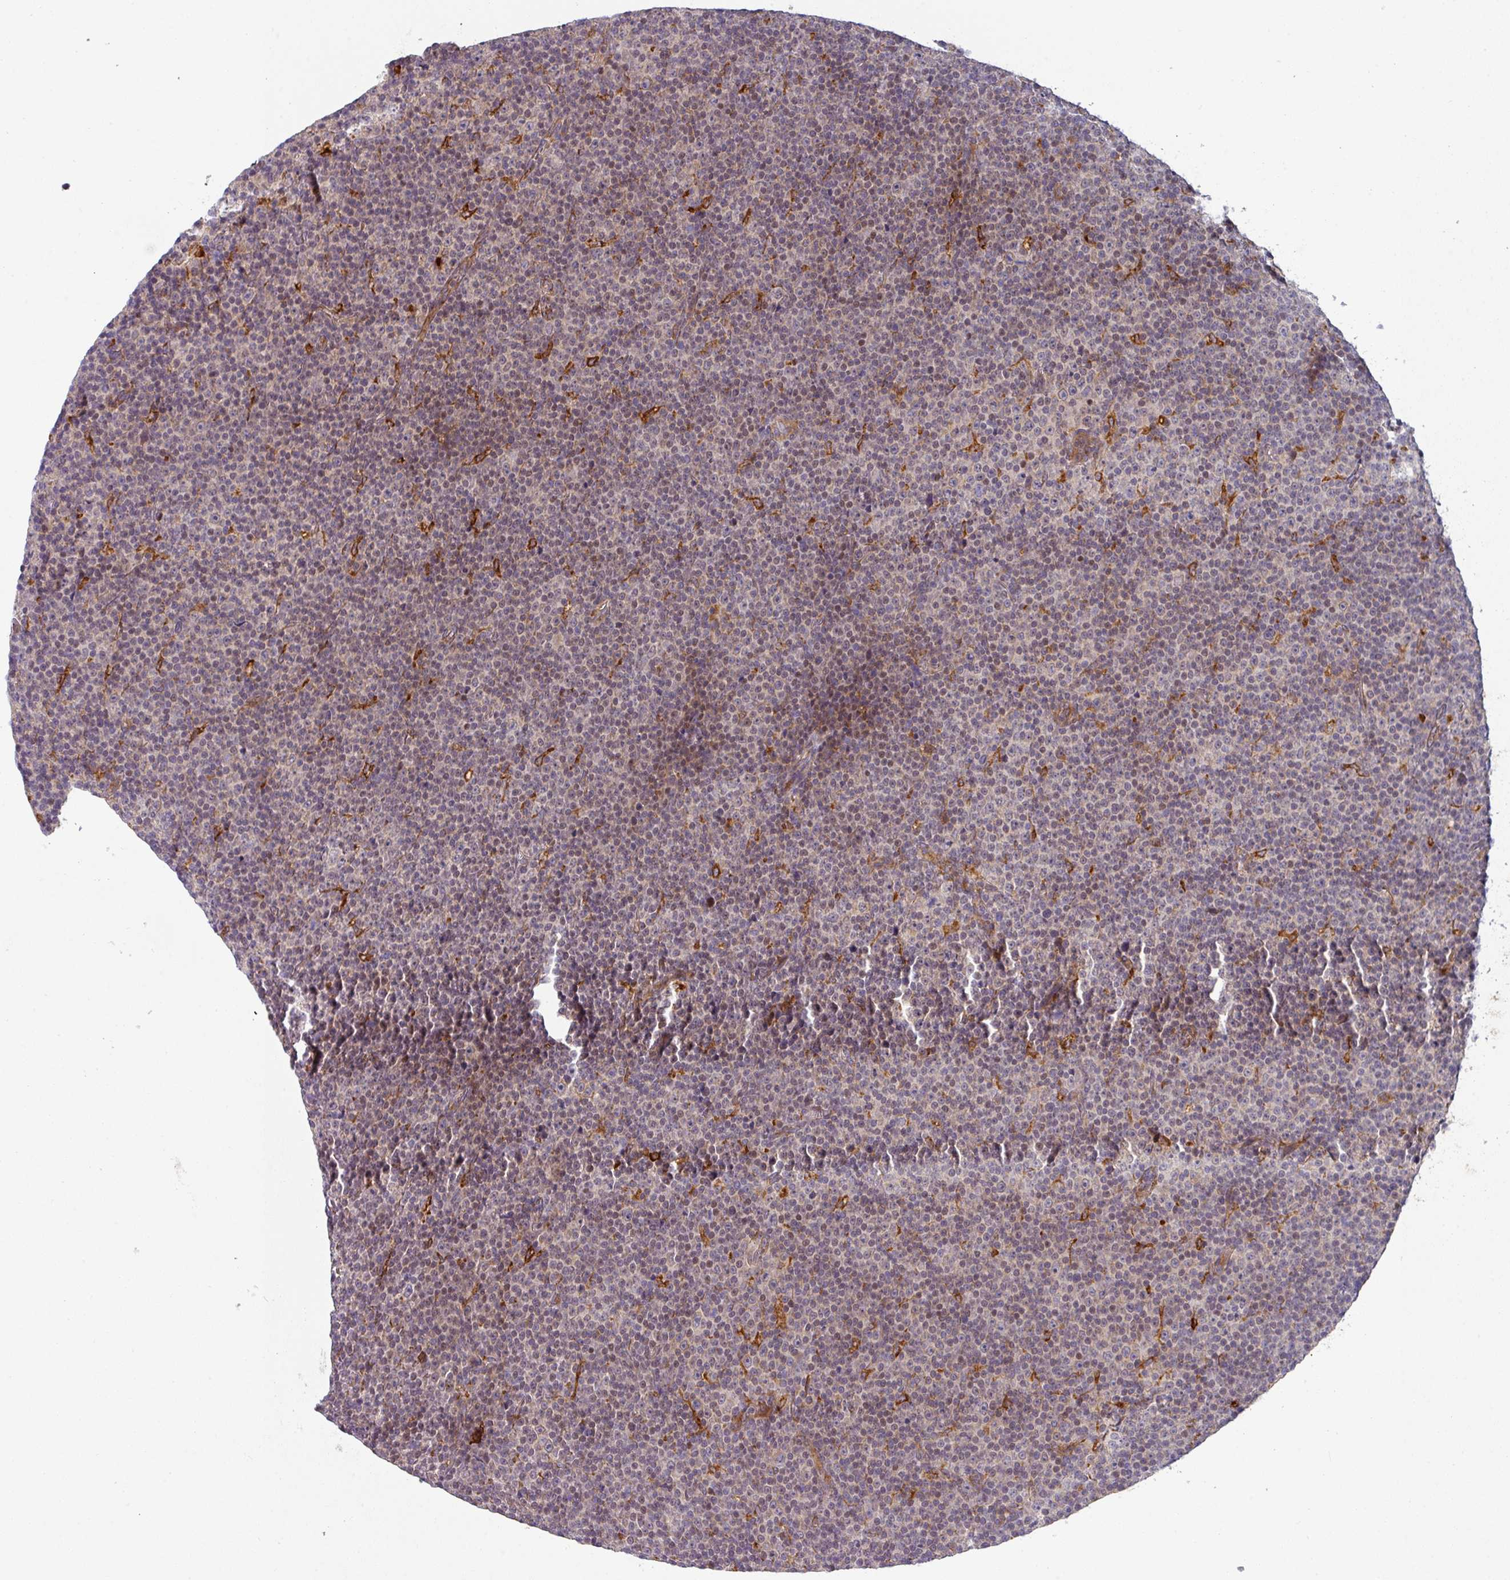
{"staining": {"intensity": "weak", "quantity": "25%-75%", "location": "nuclear"}, "tissue": "lymphoma", "cell_type": "Tumor cells", "image_type": "cancer", "snomed": [{"axis": "morphology", "description": "Malignant lymphoma, non-Hodgkin's type, Low grade"}, {"axis": "topography", "description": "Lymph node"}], "caption": "Immunohistochemistry (IHC) of human lymphoma shows low levels of weak nuclear positivity in approximately 25%-75% of tumor cells.", "gene": "ZNF268", "patient": {"sex": "female", "age": 67}}